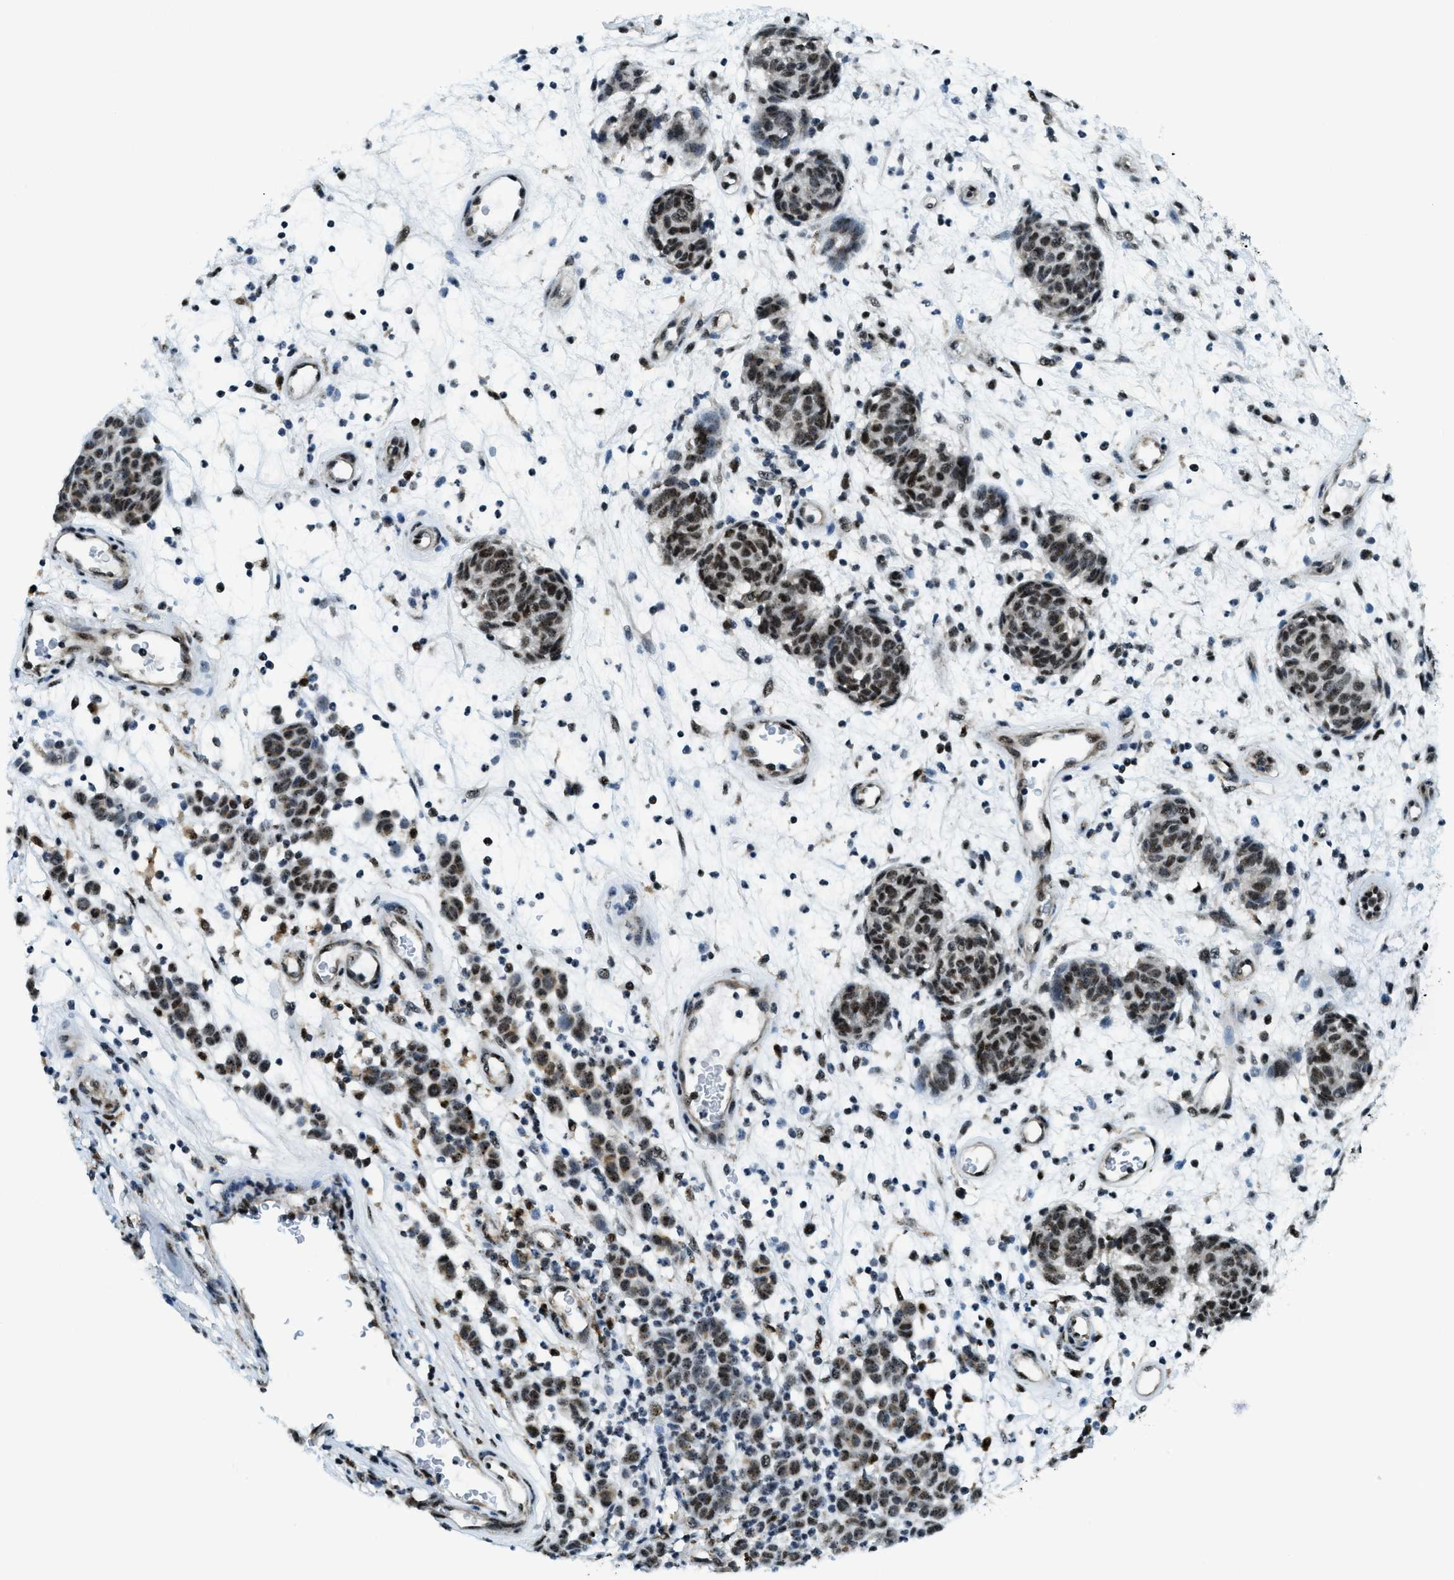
{"staining": {"intensity": "strong", "quantity": ">75%", "location": "cytoplasmic/membranous,nuclear"}, "tissue": "melanoma", "cell_type": "Tumor cells", "image_type": "cancer", "snomed": [{"axis": "morphology", "description": "Malignant melanoma, NOS"}, {"axis": "topography", "description": "Skin"}], "caption": "The immunohistochemical stain labels strong cytoplasmic/membranous and nuclear staining in tumor cells of malignant melanoma tissue. Immunohistochemistry stains the protein in brown and the nuclei are stained blue.", "gene": "SP100", "patient": {"sex": "male", "age": 59}}